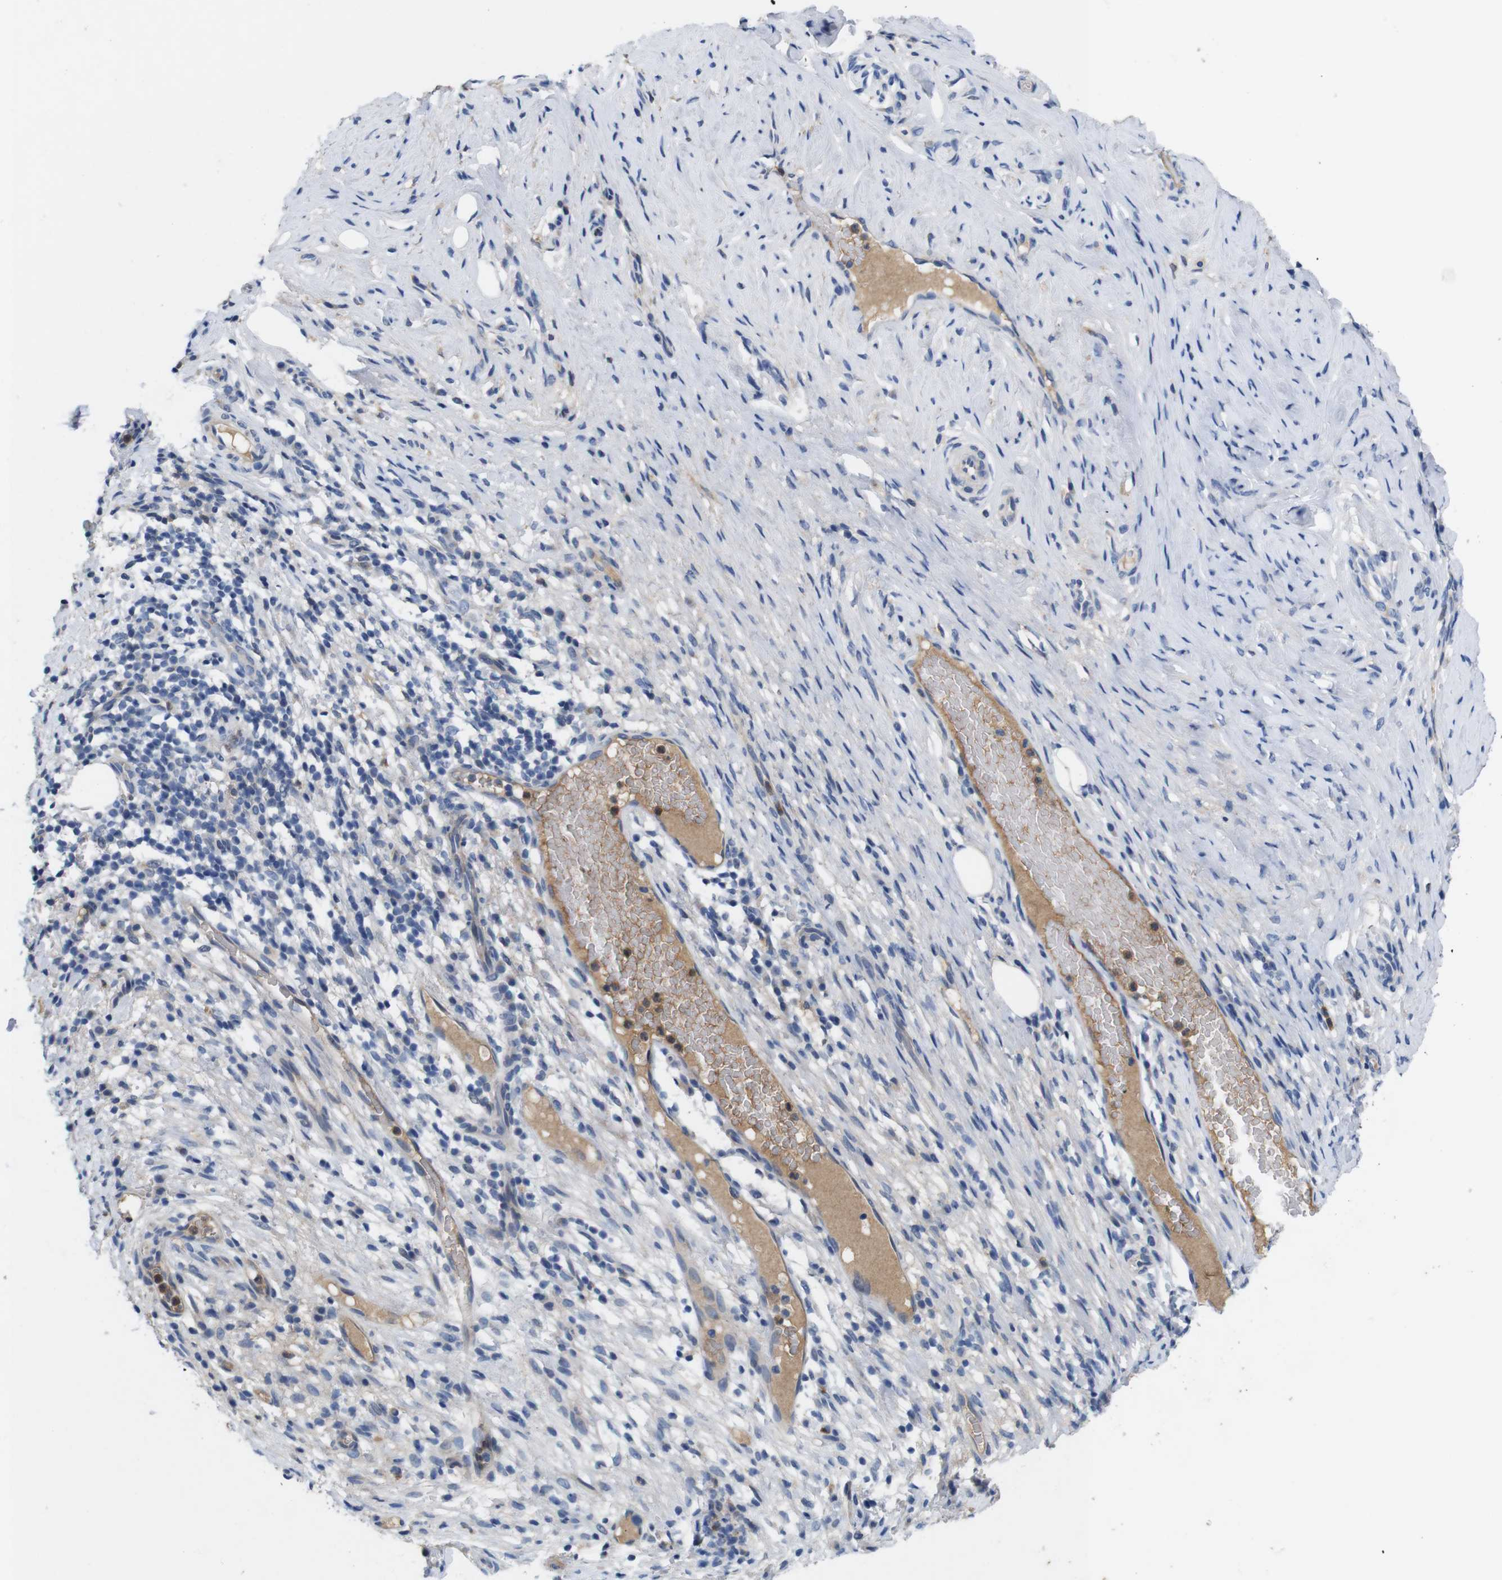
{"staining": {"intensity": "weak", "quantity": ">75%", "location": "cytoplasmic/membranous"}, "tissue": "cervical cancer", "cell_type": "Tumor cells", "image_type": "cancer", "snomed": [{"axis": "morphology", "description": "Squamous cell carcinoma, NOS"}, {"axis": "topography", "description": "Cervix"}], "caption": "Cervical cancer (squamous cell carcinoma) tissue shows weak cytoplasmic/membranous staining in approximately >75% of tumor cells", "gene": "C1RL", "patient": {"sex": "female", "age": 51}}